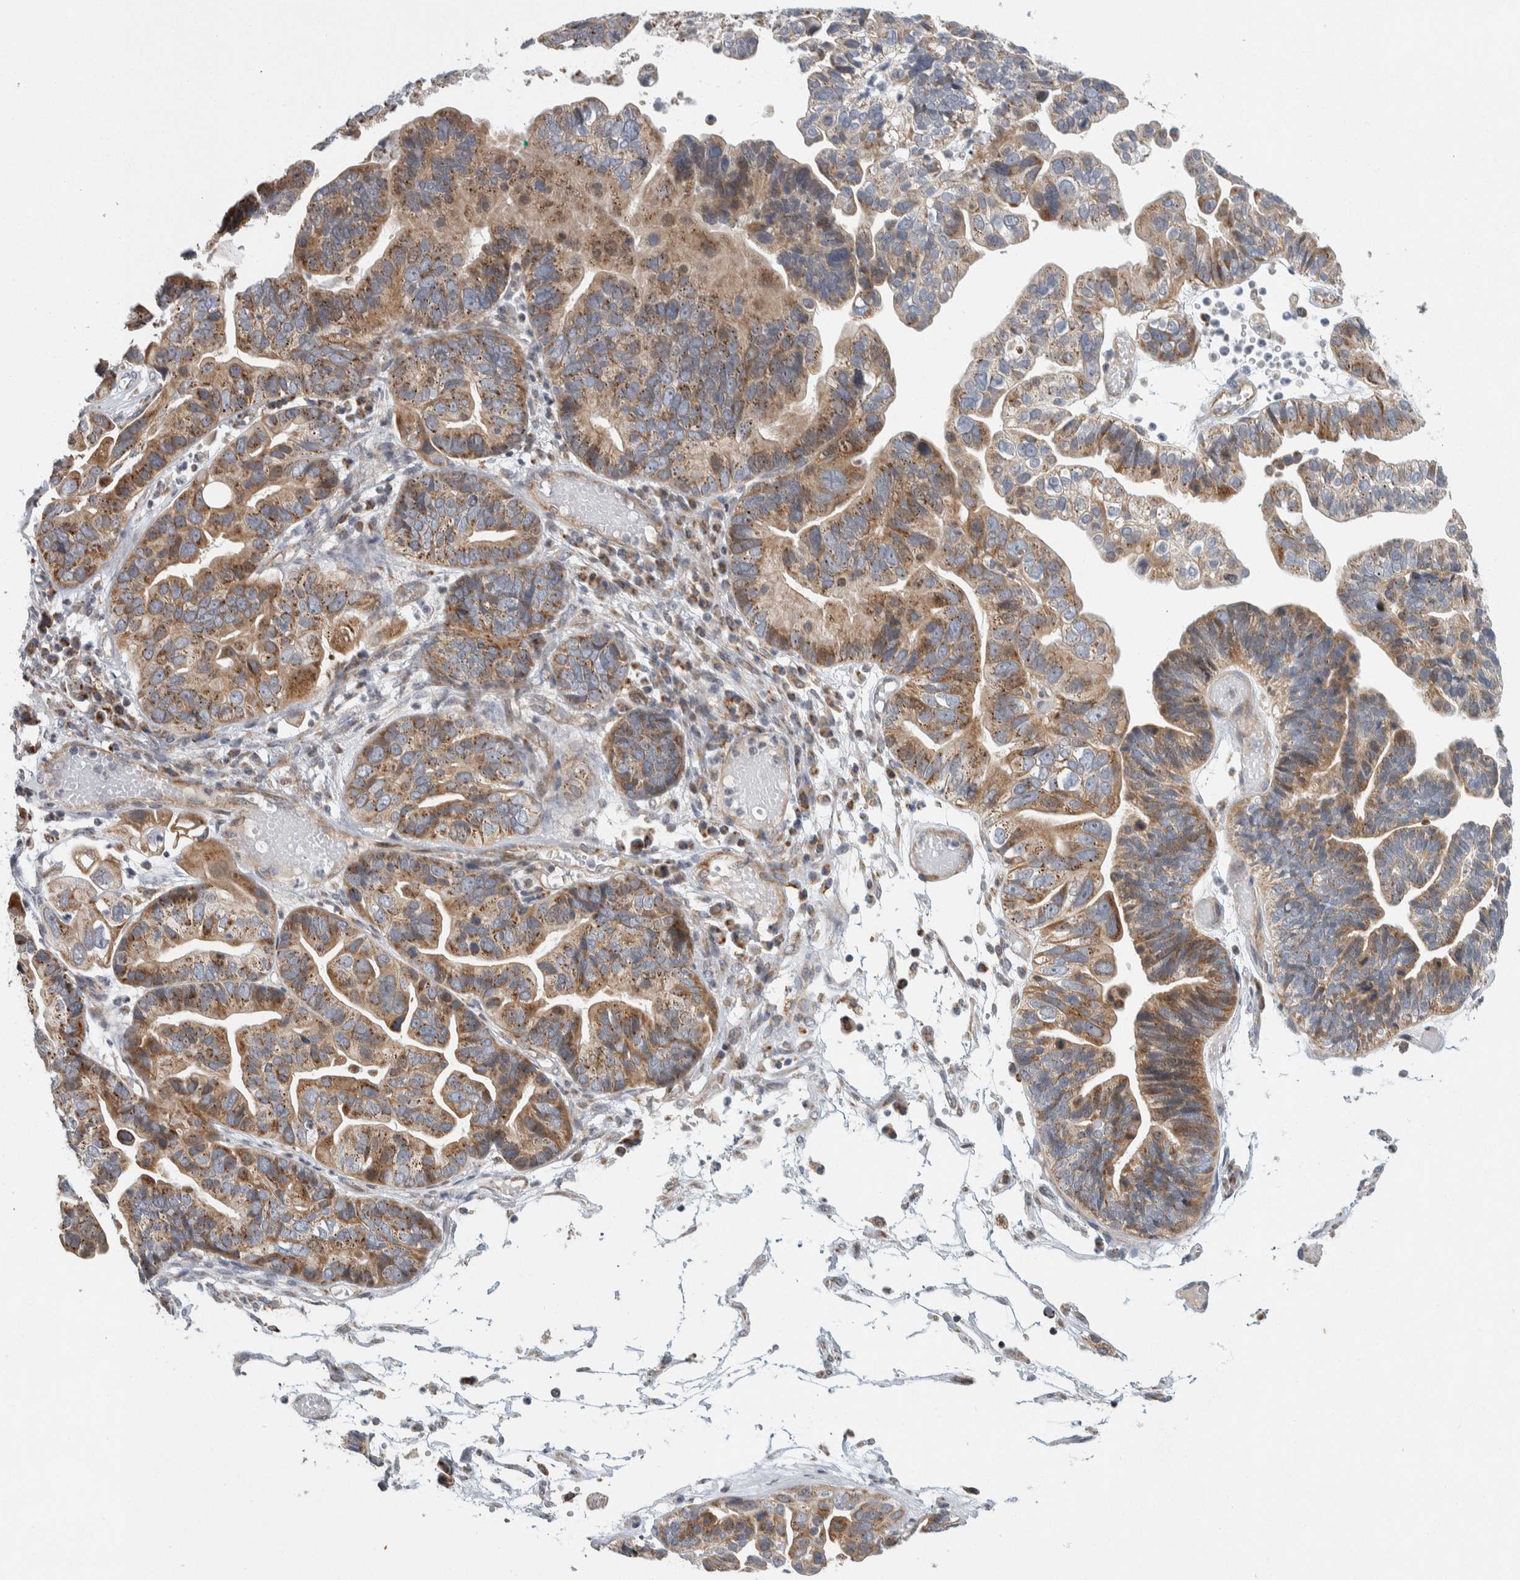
{"staining": {"intensity": "moderate", "quantity": ">75%", "location": "cytoplasmic/membranous"}, "tissue": "ovarian cancer", "cell_type": "Tumor cells", "image_type": "cancer", "snomed": [{"axis": "morphology", "description": "Cystadenocarcinoma, serous, NOS"}, {"axis": "topography", "description": "Ovary"}], "caption": "Immunohistochemistry (IHC) (DAB) staining of human ovarian cancer reveals moderate cytoplasmic/membranous protein staining in about >75% of tumor cells.", "gene": "AFP", "patient": {"sex": "female", "age": 56}}